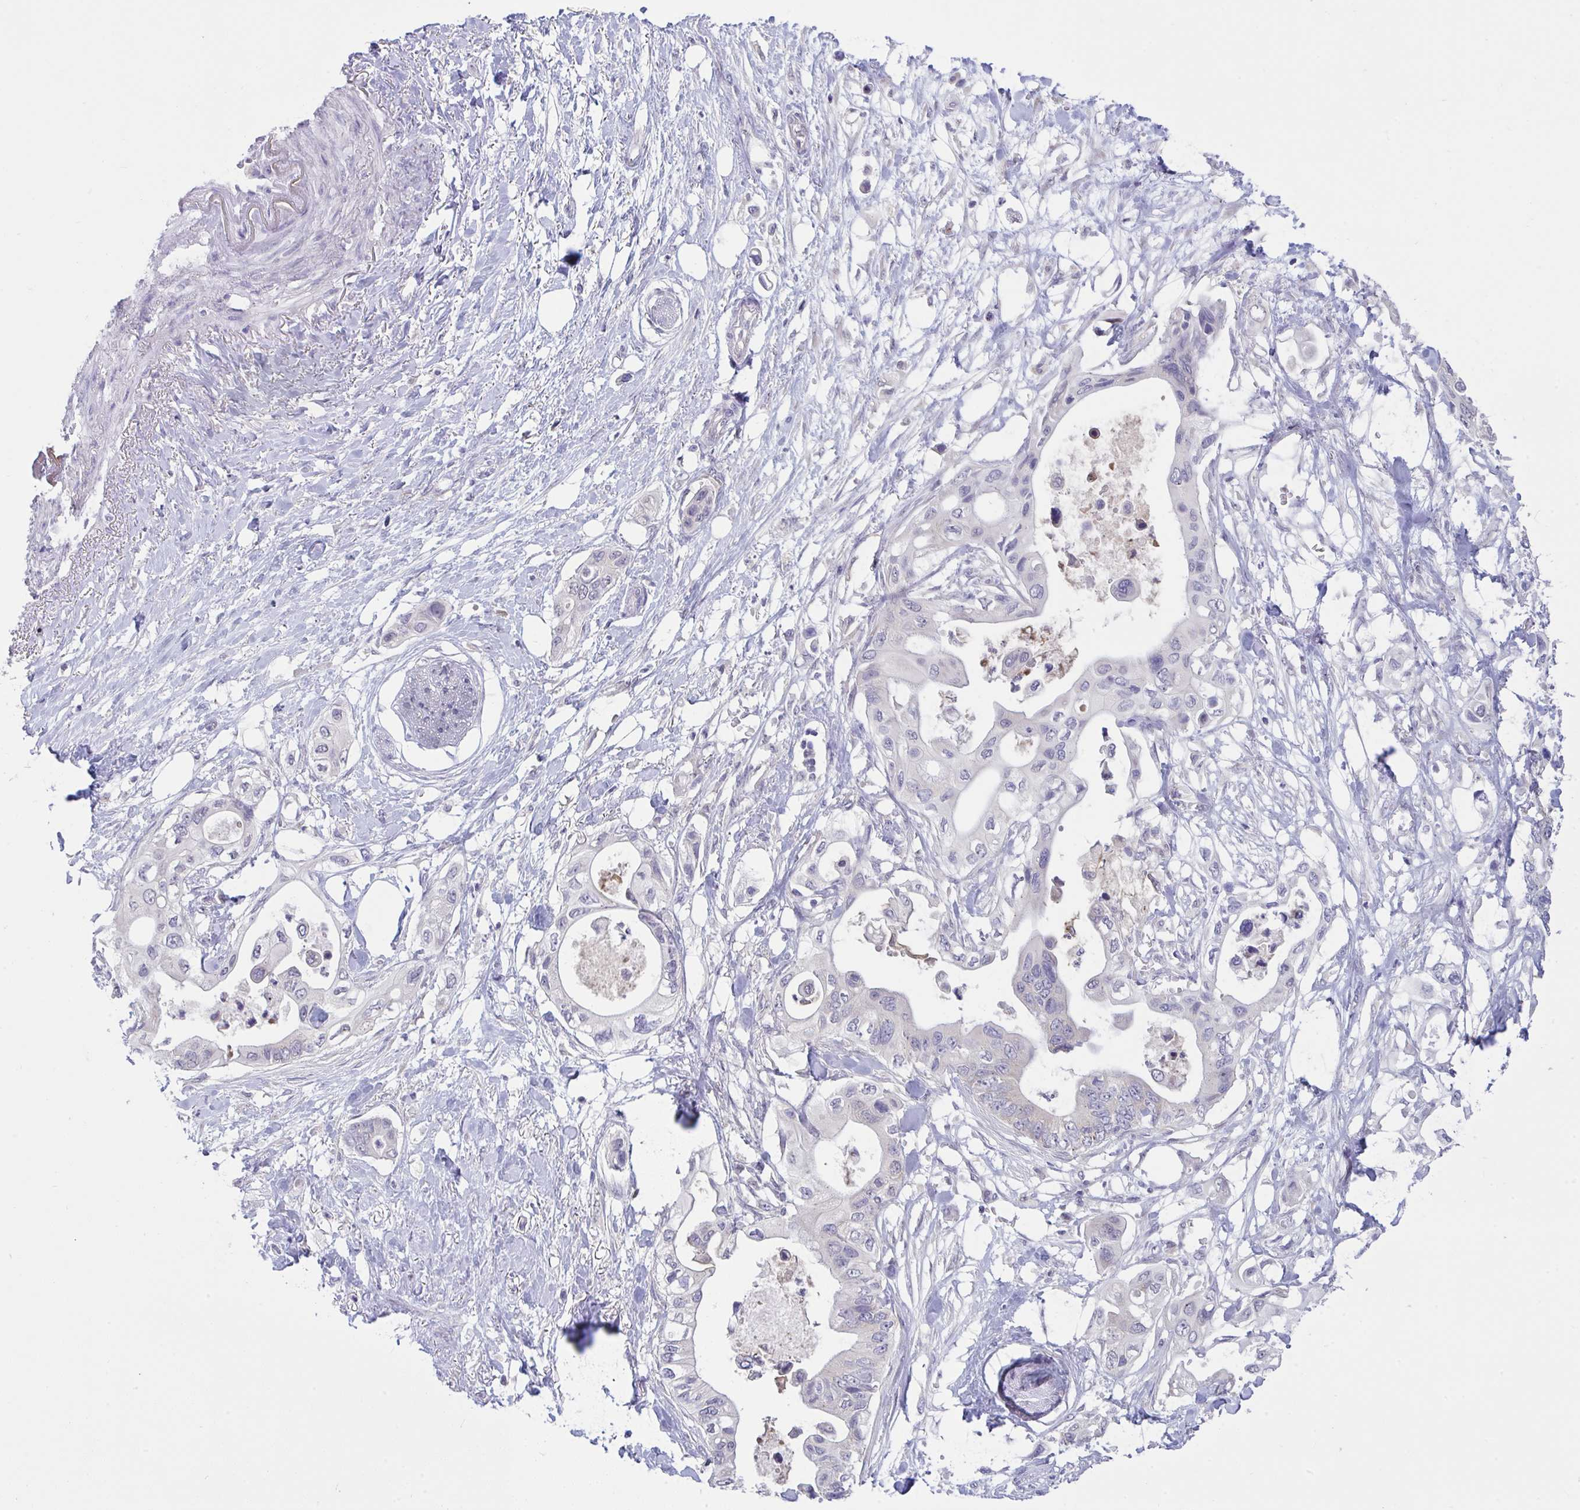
{"staining": {"intensity": "negative", "quantity": "none", "location": "none"}, "tissue": "pancreatic cancer", "cell_type": "Tumor cells", "image_type": "cancer", "snomed": [{"axis": "morphology", "description": "Adenocarcinoma, NOS"}, {"axis": "topography", "description": "Pancreas"}], "caption": "Pancreatic cancer stained for a protein using immunohistochemistry (IHC) shows no positivity tumor cells.", "gene": "TMEM41A", "patient": {"sex": "female", "age": 63}}